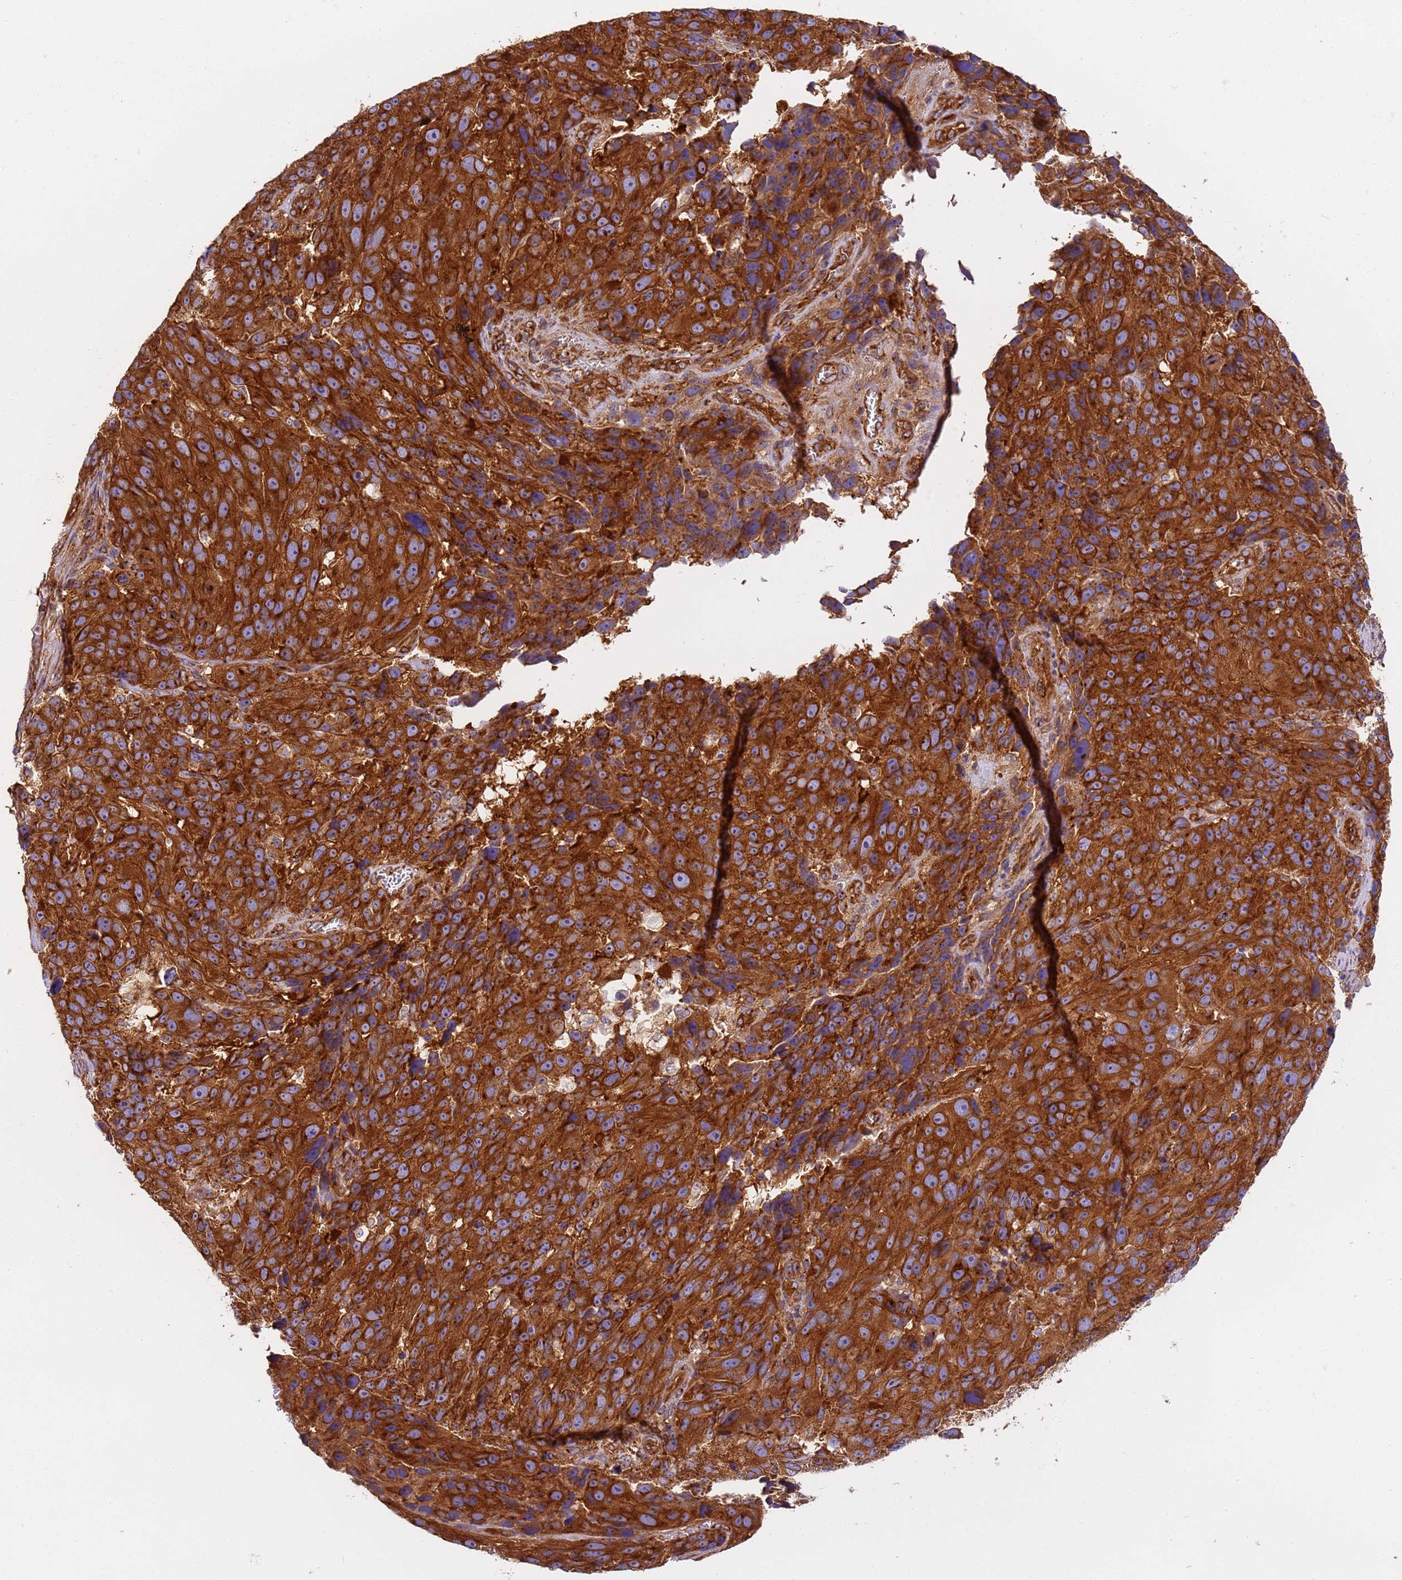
{"staining": {"intensity": "strong", "quantity": ">75%", "location": "cytoplasmic/membranous"}, "tissue": "melanoma", "cell_type": "Tumor cells", "image_type": "cancer", "snomed": [{"axis": "morphology", "description": "Malignant melanoma, NOS"}, {"axis": "topography", "description": "Skin"}], "caption": "IHC staining of malignant melanoma, which reveals high levels of strong cytoplasmic/membranous expression in approximately >75% of tumor cells indicating strong cytoplasmic/membranous protein expression. The staining was performed using DAB (3,3'-diaminobenzidine) (brown) for protein detection and nuclei were counterstained in hematoxylin (blue).", "gene": "DYNC1I2", "patient": {"sex": "male", "age": 84}}